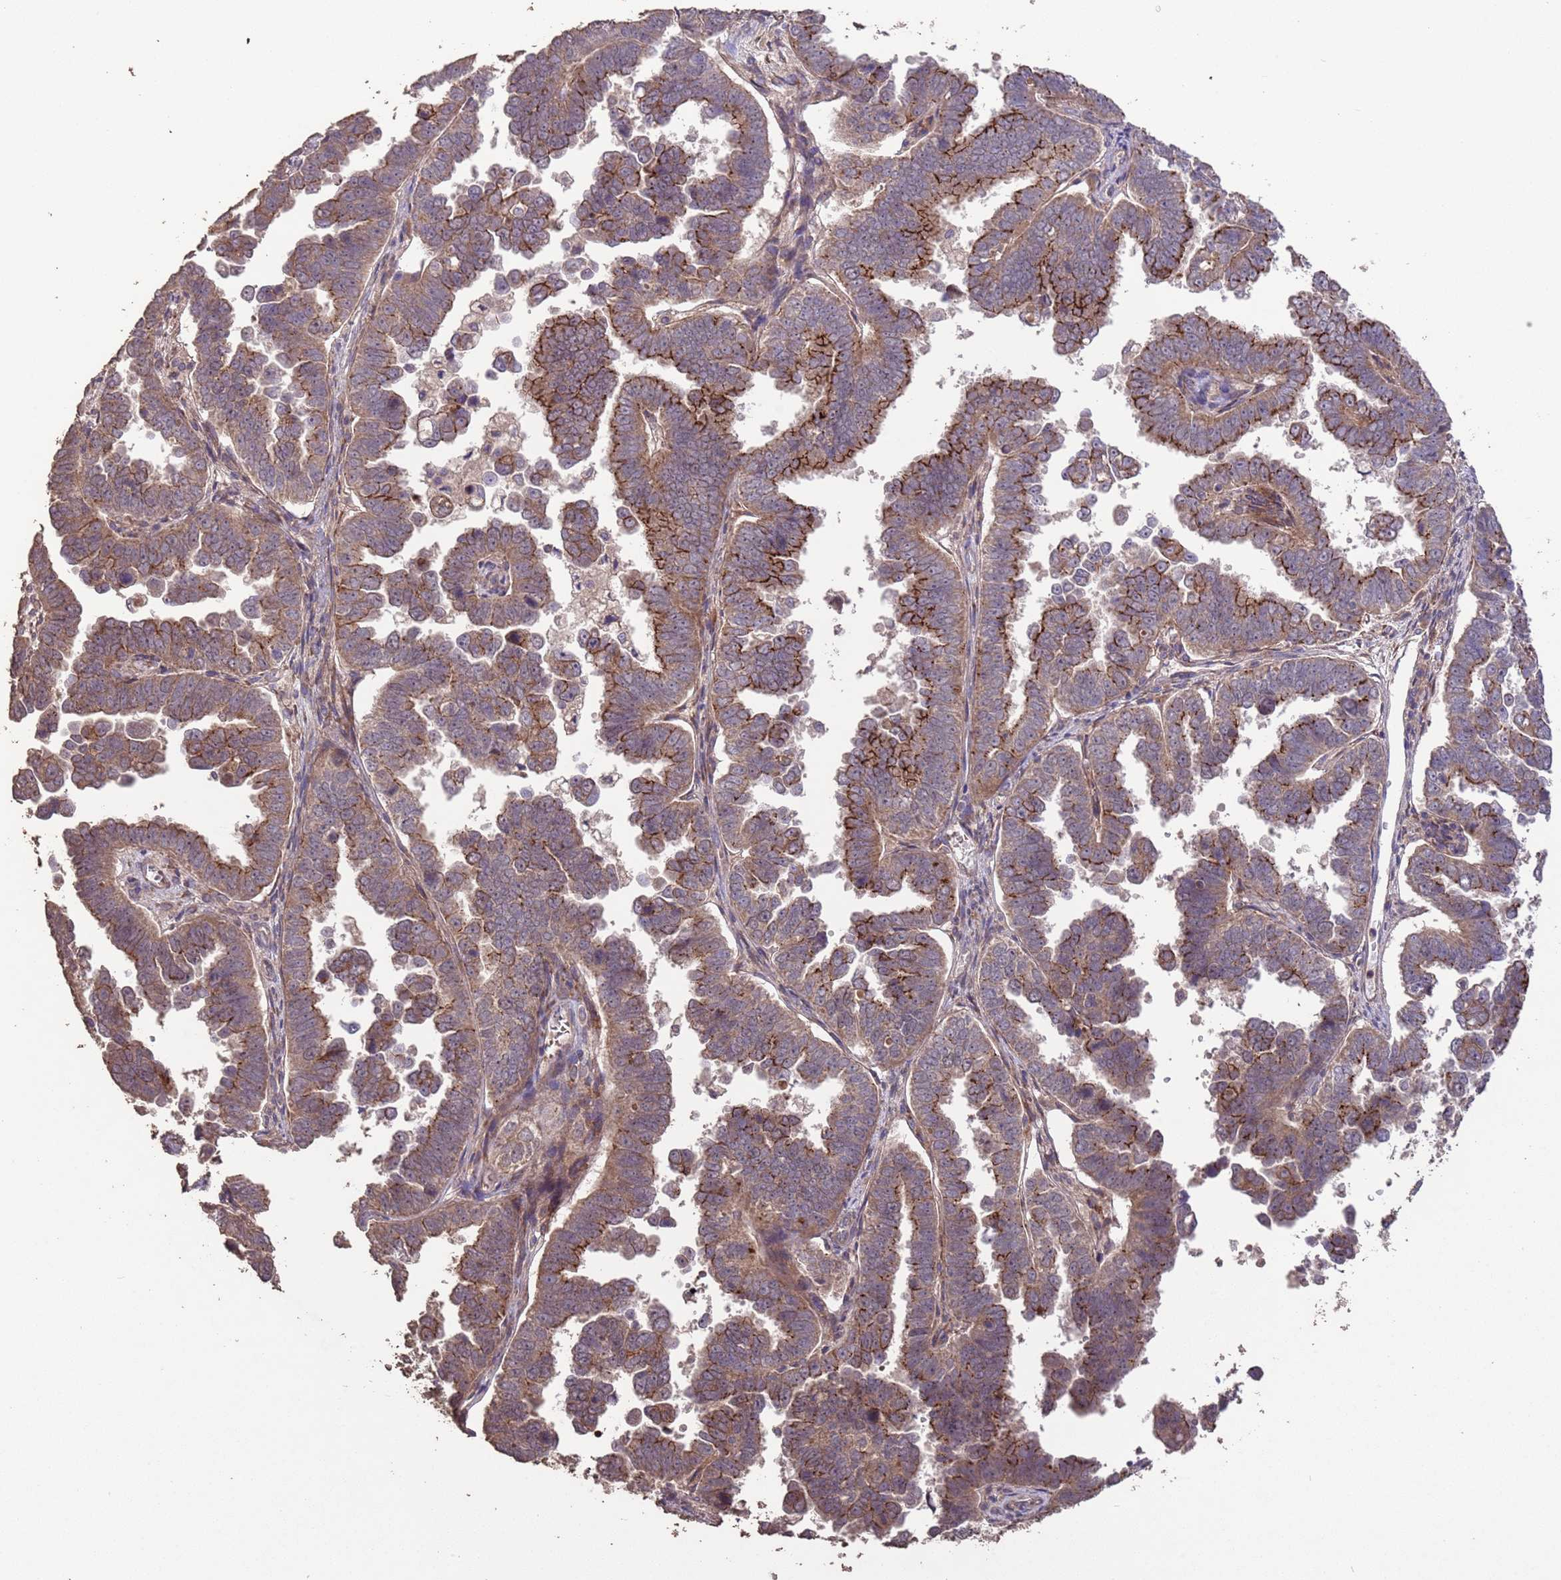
{"staining": {"intensity": "strong", "quantity": "25%-75%", "location": "cytoplasmic/membranous"}, "tissue": "endometrial cancer", "cell_type": "Tumor cells", "image_type": "cancer", "snomed": [{"axis": "morphology", "description": "Adenocarcinoma, NOS"}, {"axis": "topography", "description": "Endometrium"}], "caption": "High-power microscopy captured an IHC micrograph of endometrial adenocarcinoma, revealing strong cytoplasmic/membranous positivity in approximately 25%-75% of tumor cells. Immunohistochemistry stains the protein in brown and the nuclei are stained blue.", "gene": "SLC9B2", "patient": {"sex": "female", "age": 75}}